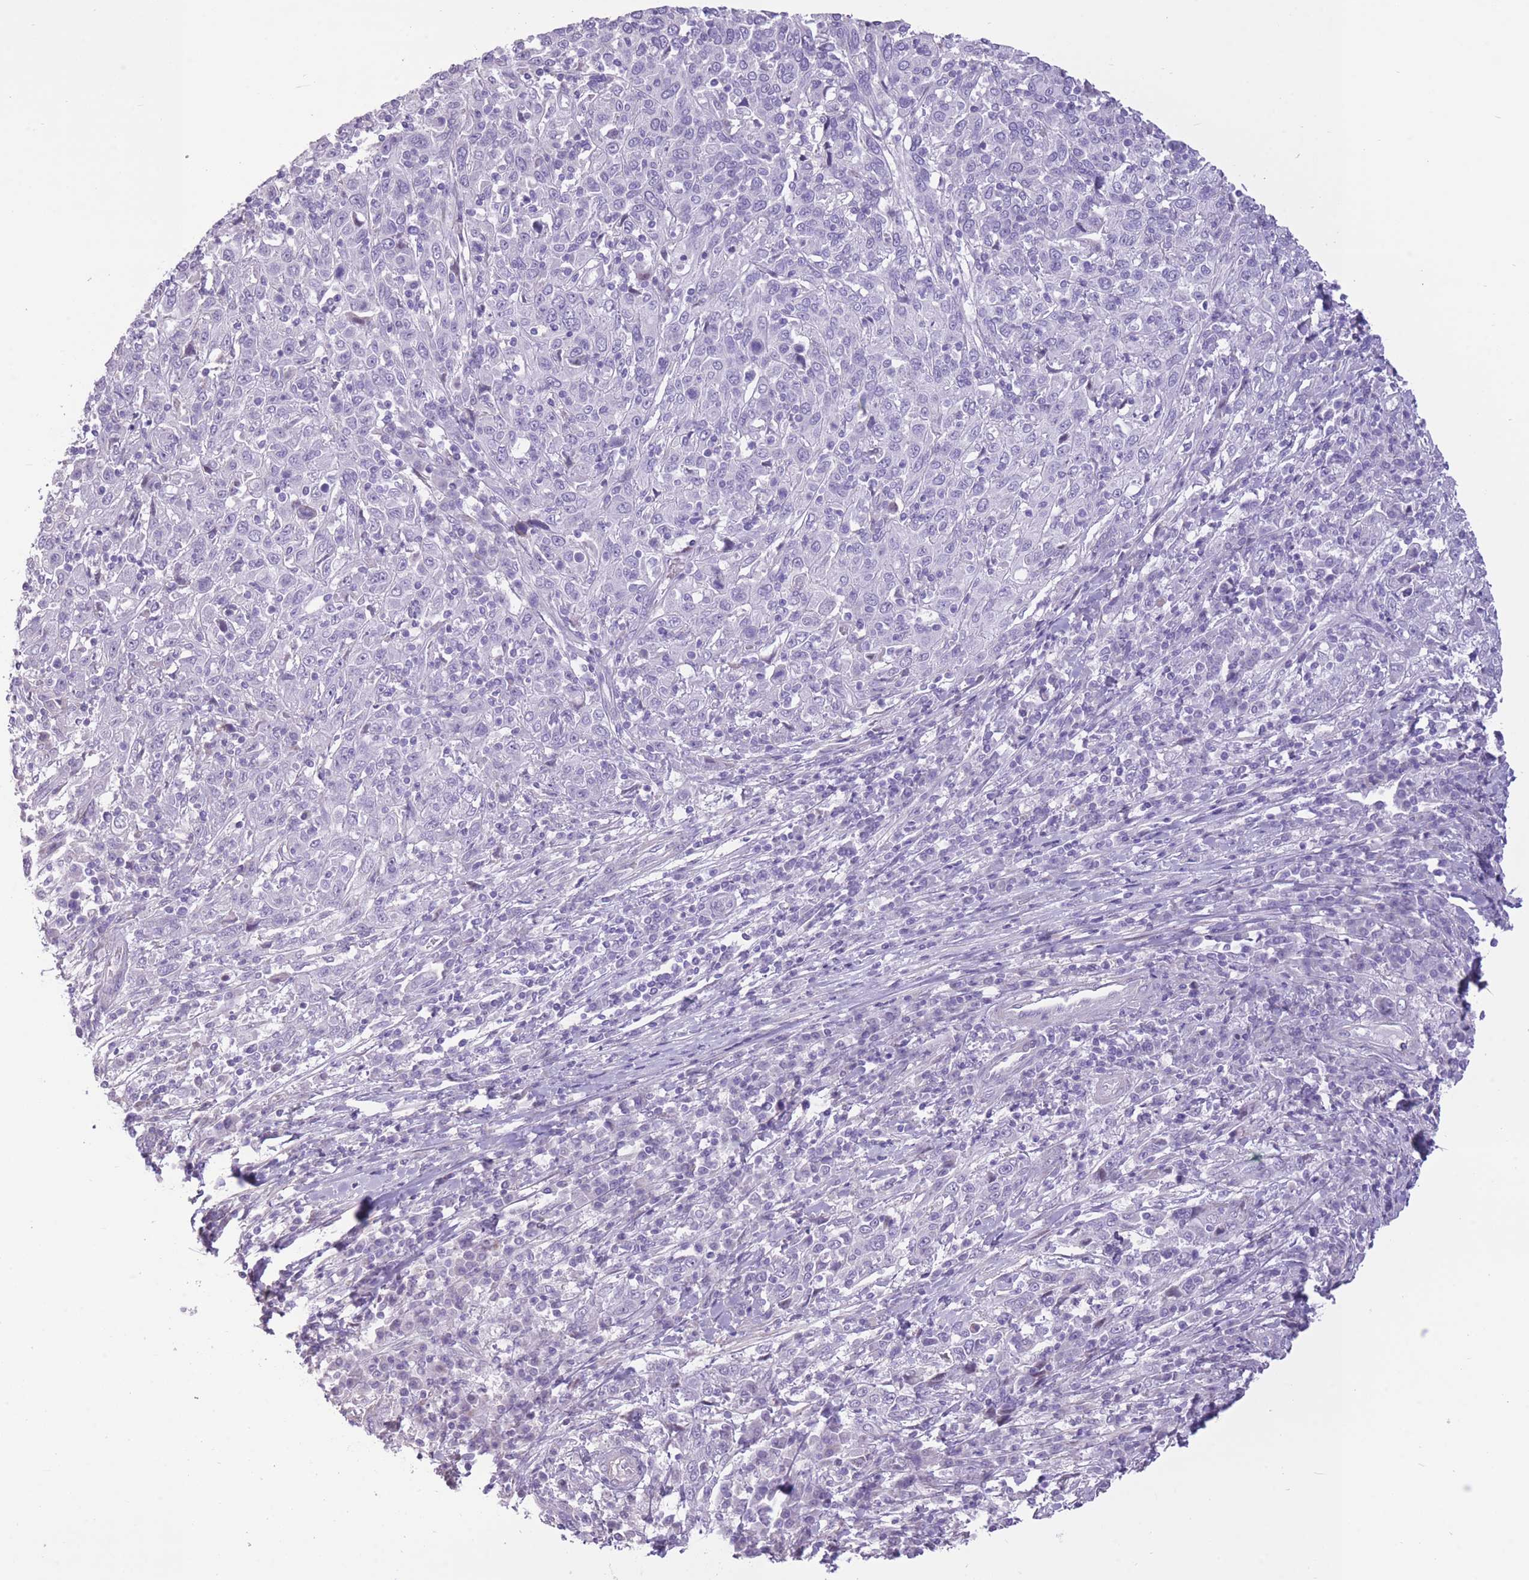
{"staining": {"intensity": "negative", "quantity": "none", "location": "none"}, "tissue": "cervical cancer", "cell_type": "Tumor cells", "image_type": "cancer", "snomed": [{"axis": "morphology", "description": "Squamous cell carcinoma, NOS"}, {"axis": "topography", "description": "Cervix"}], "caption": "Immunohistochemistry photomicrograph of cervical cancer (squamous cell carcinoma) stained for a protein (brown), which shows no positivity in tumor cells.", "gene": "WDR70", "patient": {"sex": "female", "age": 46}}